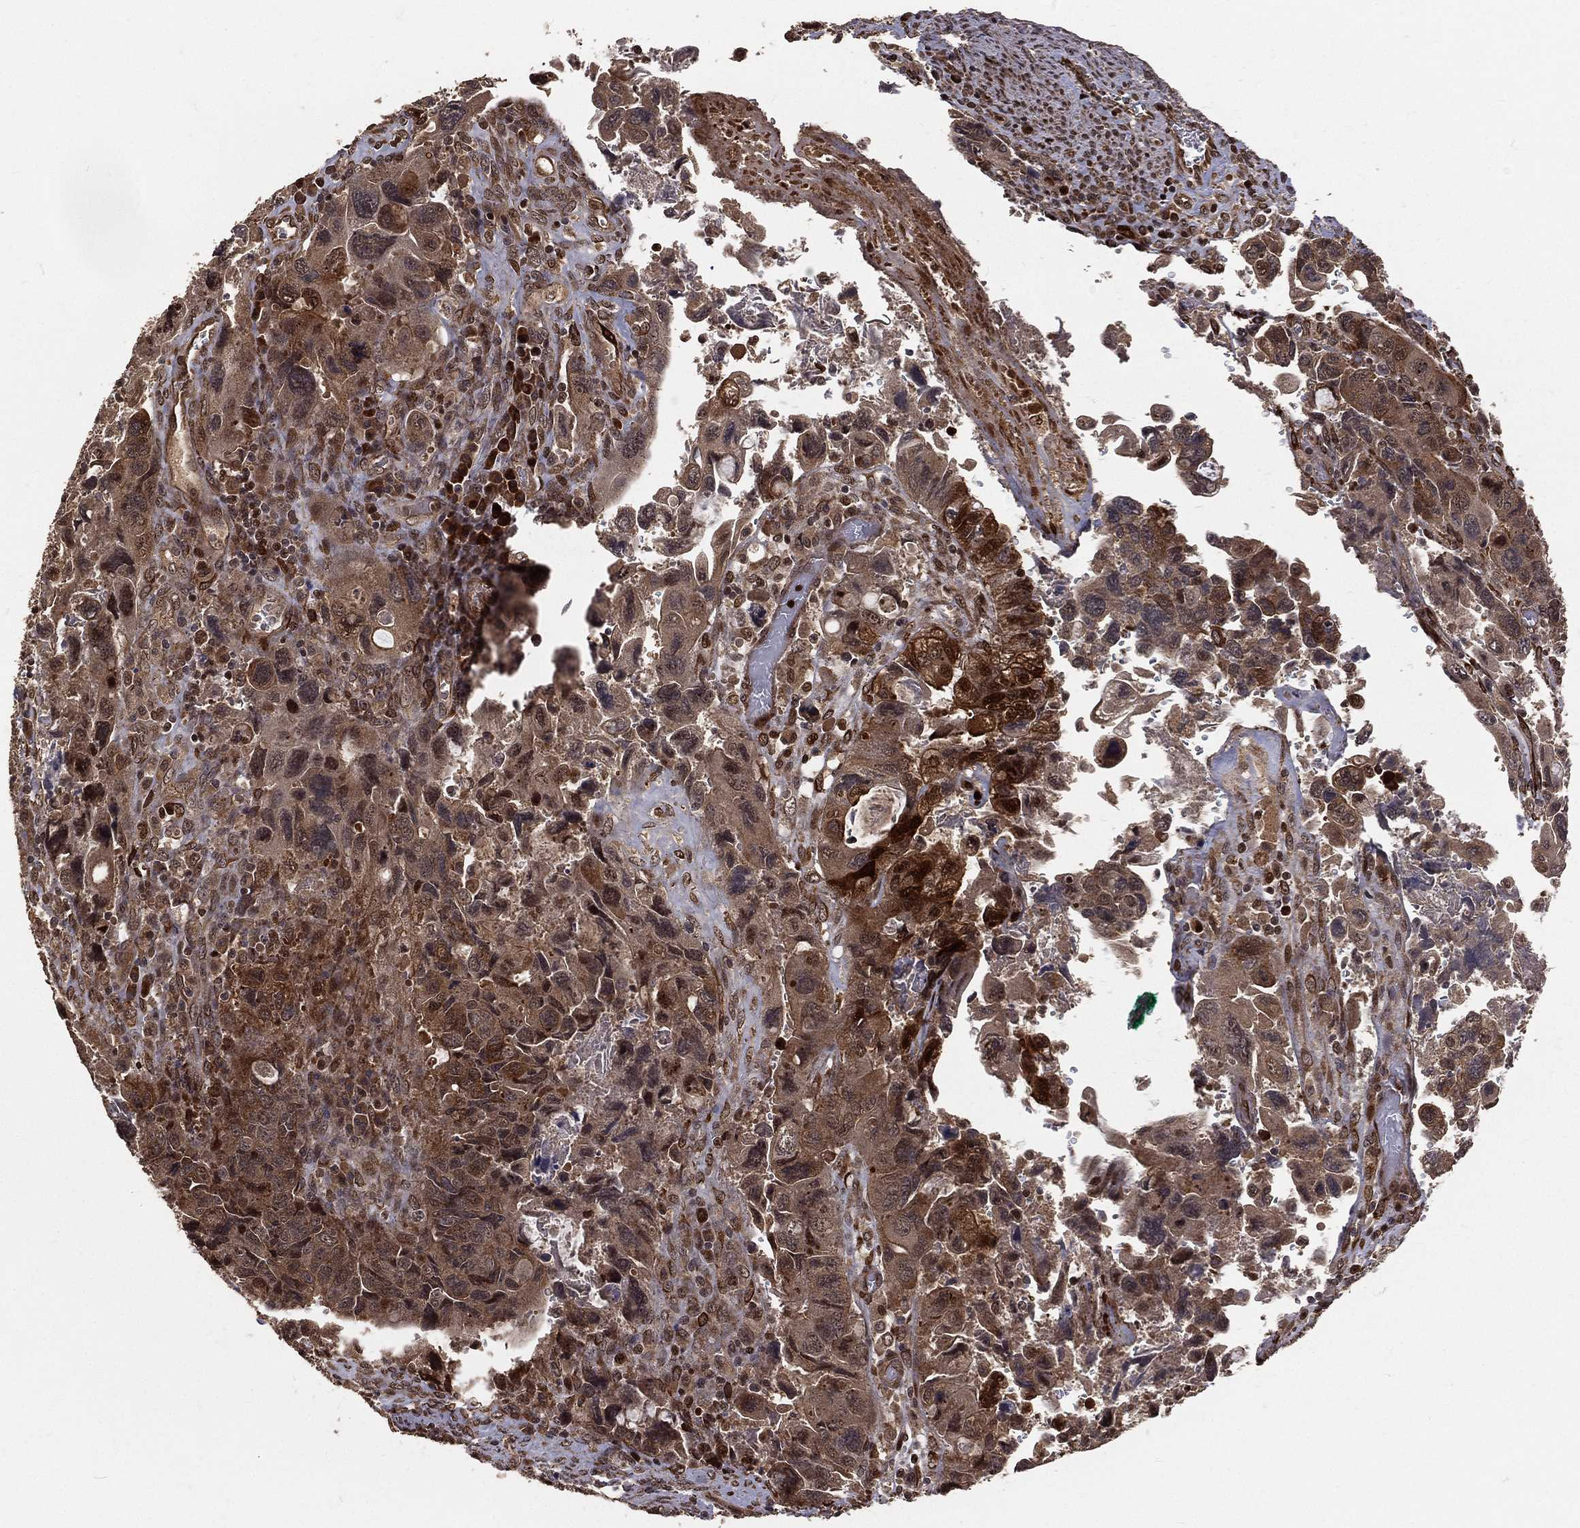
{"staining": {"intensity": "strong", "quantity": "<25%", "location": "cytoplasmic/membranous,nuclear"}, "tissue": "colorectal cancer", "cell_type": "Tumor cells", "image_type": "cancer", "snomed": [{"axis": "morphology", "description": "Adenocarcinoma, NOS"}, {"axis": "topography", "description": "Rectum"}], "caption": "Immunohistochemistry of colorectal adenocarcinoma displays medium levels of strong cytoplasmic/membranous and nuclear expression in about <25% of tumor cells.", "gene": "MAPK1", "patient": {"sex": "male", "age": 62}}